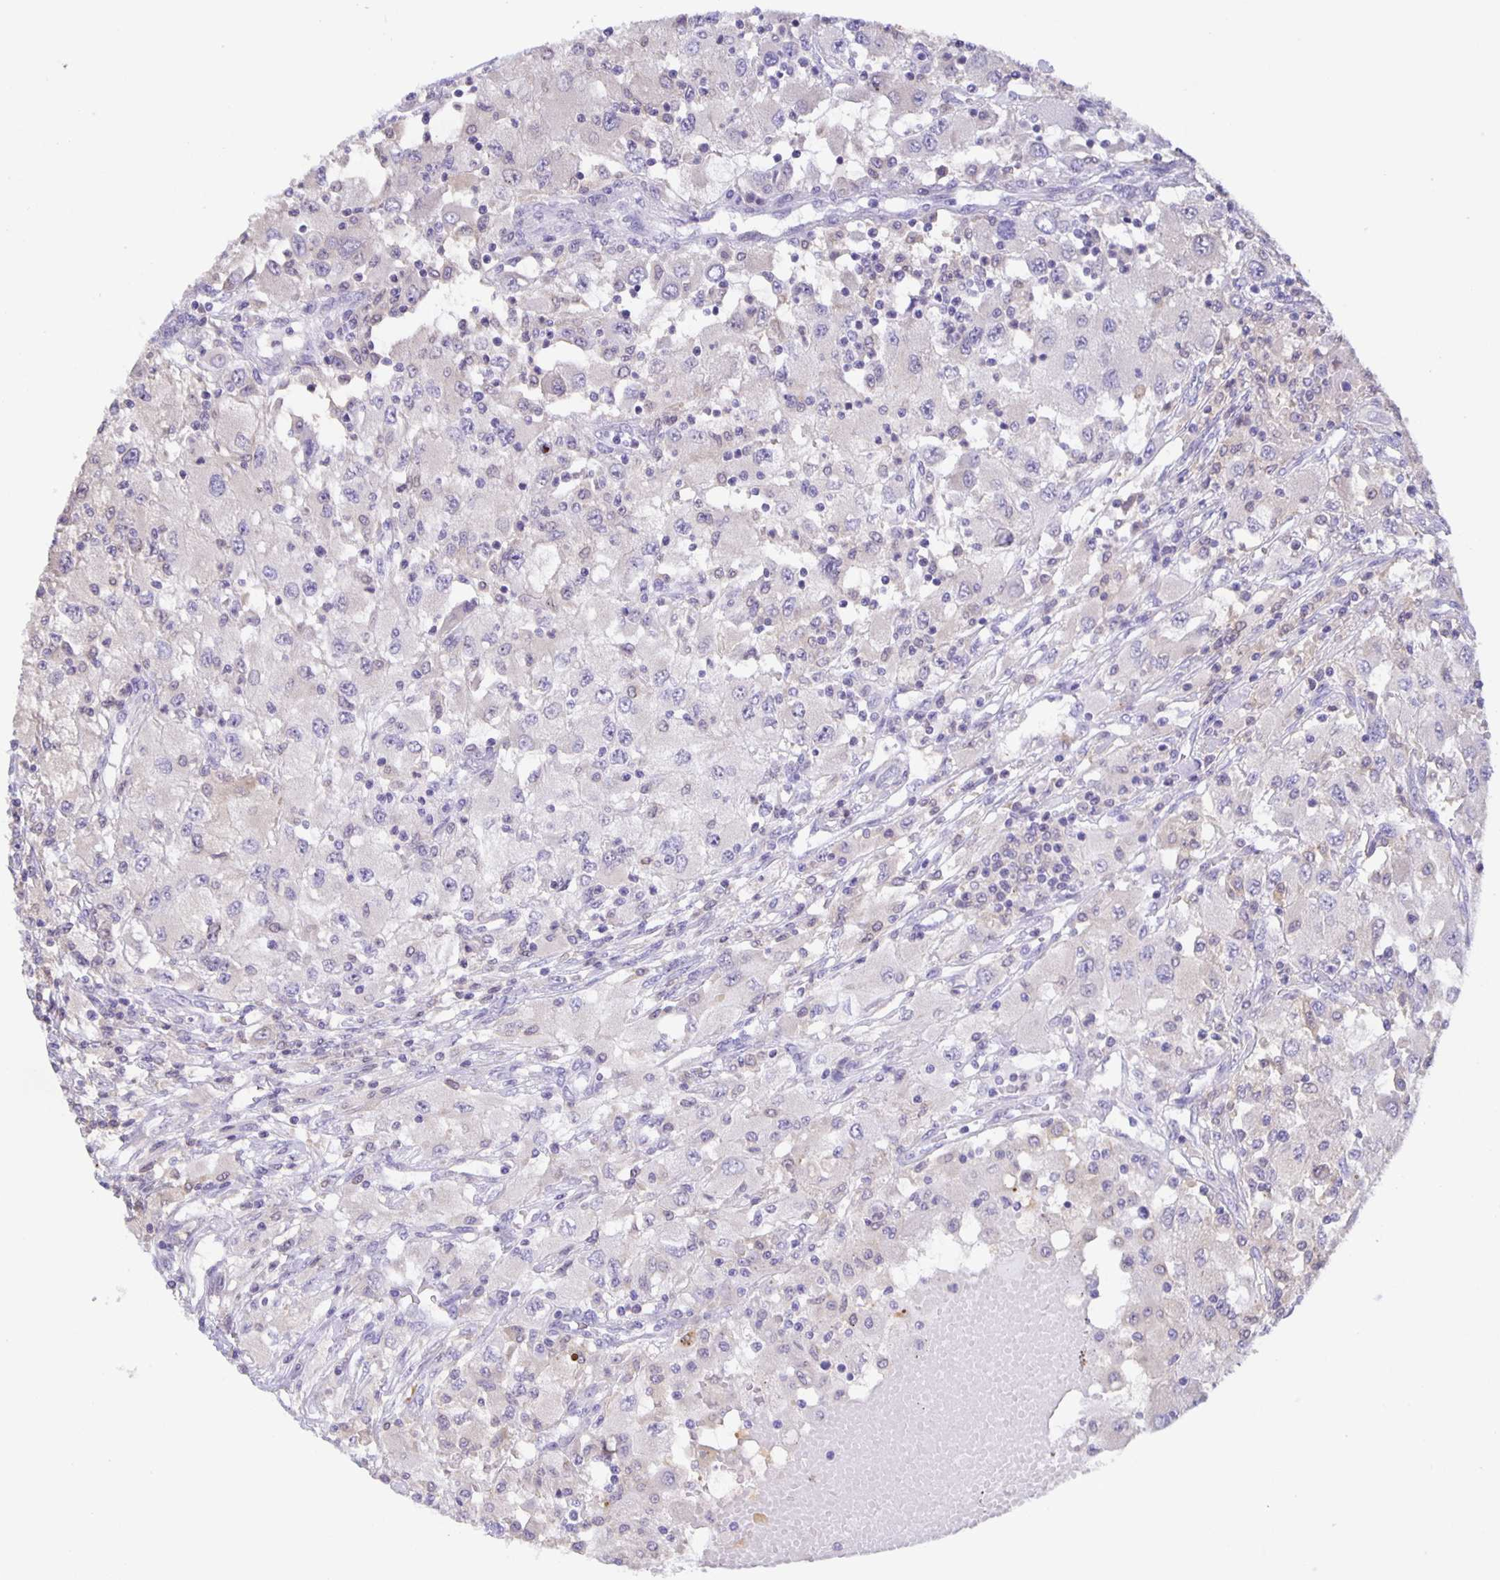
{"staining": {"intensity": "negative", "quantity": "none", "location": "none"}, "tissue": "renal cancer", "cell_type": "Tumor cells", "image_type": "cancer", "snomed": [{"axis": "morphology", "description": "Adenocarcinoma, NOS"}, {"axis": "topography", "description": "Kidney"}], "caption": "This histopathology image is of renal adenocarcinoma stained with IHC to label a protein in brown with the nuclei are counter-stained blue. There is no staining in tumor cells.", "gene": "MARCHF6", "patient": {"sex": "female", "age": 67}}